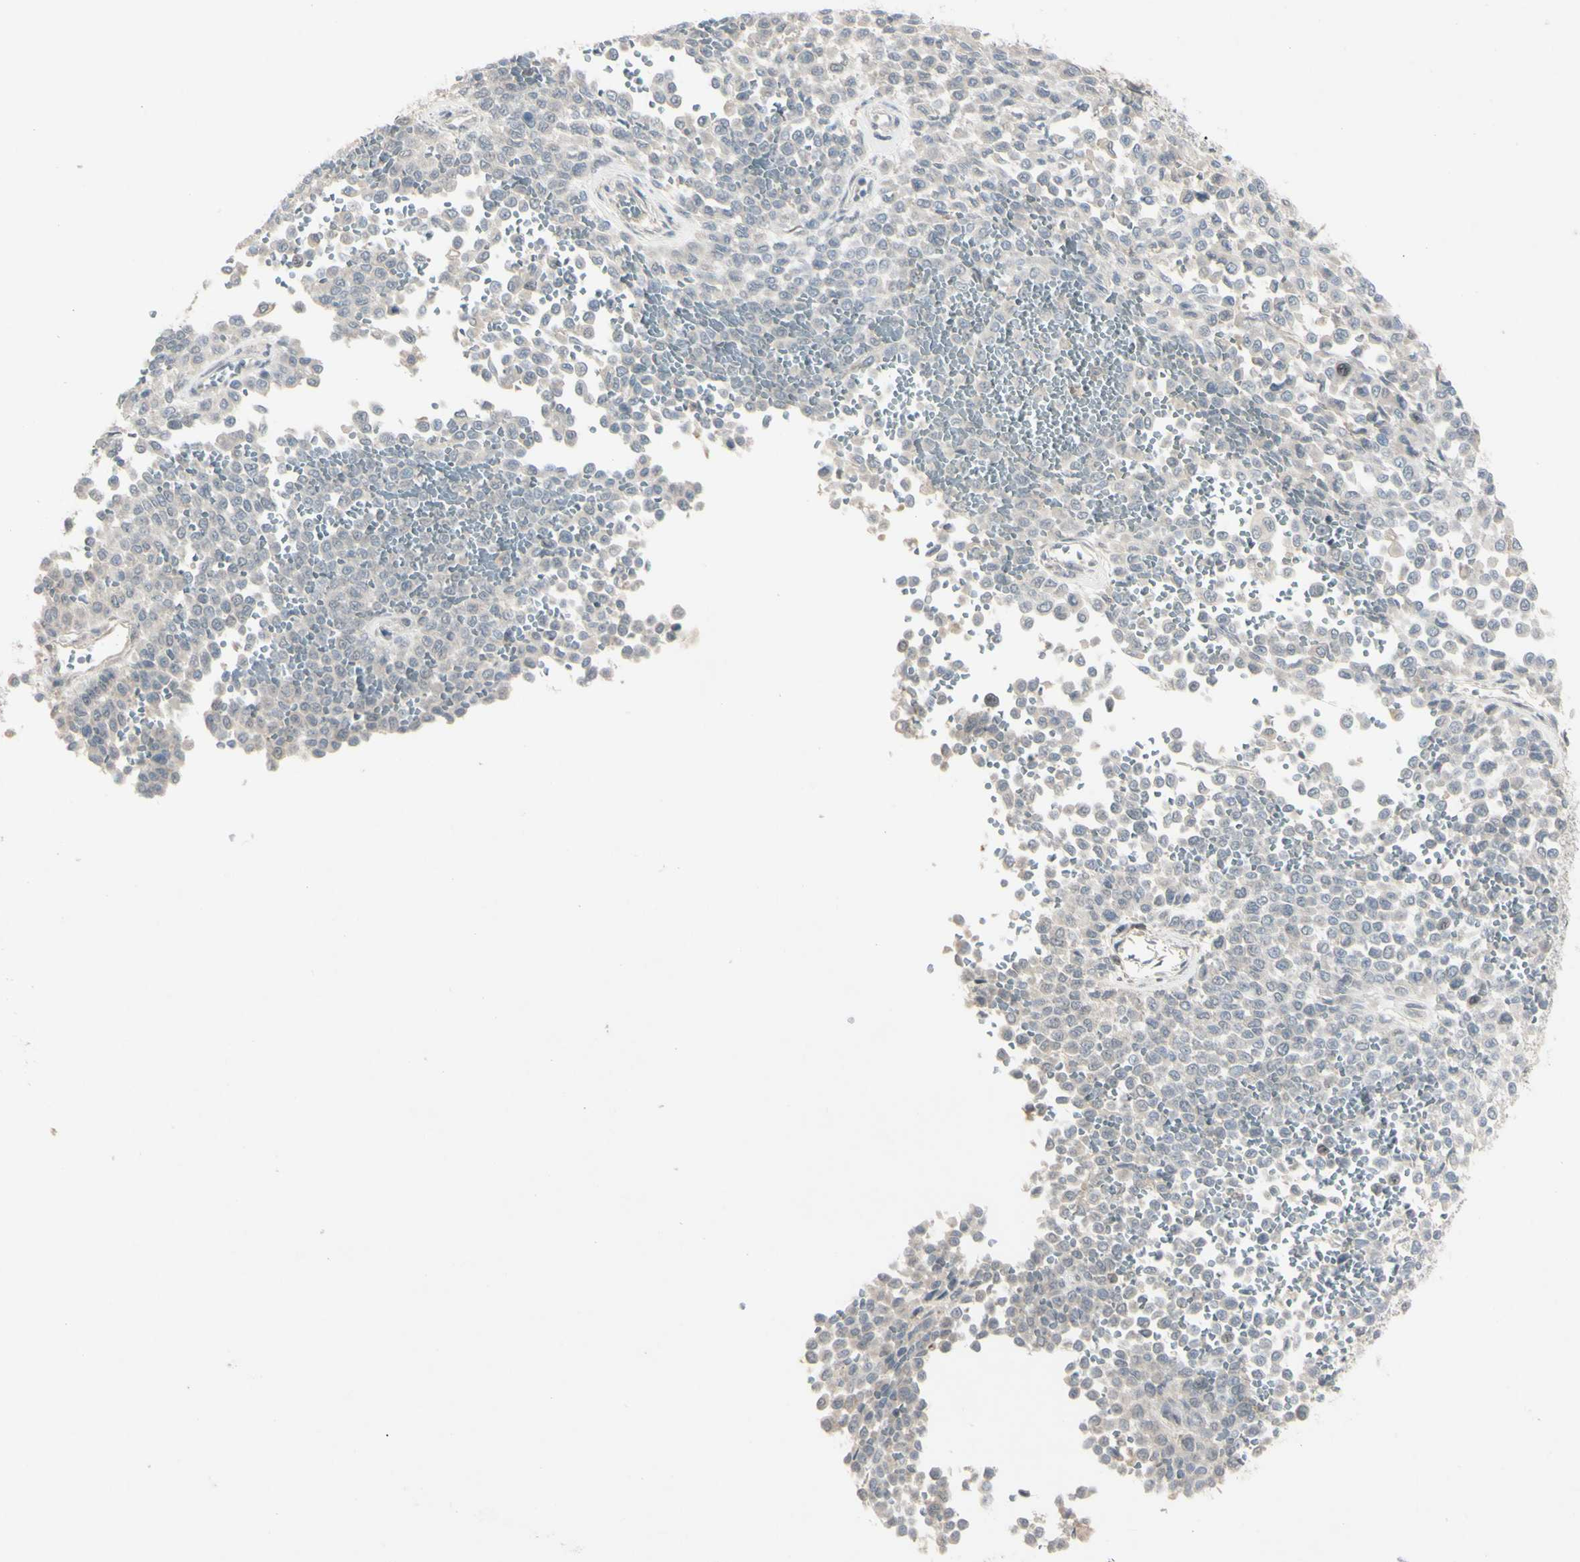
{"staining": {"intensity": "weak", "quantity": "25%-75%", "location": "cytoplasmic/membranous"}, "tissue": "melanoma", "cell_type": "Tumor cells", "image_type": "cancer", "snomed": [{"axis": "morphology", "description": "Malignant melanoma, Metastatic site"}, {"axis": "topography", "description": "Pancreas"}], "caption": "A photomicrograph of malignant melanoma (metastatic site) stained for a protein exhibits weak cytoplasmic/membranous brown staining in tumor cells.", "gene": "PIAS4", "patient": {"sex": "female", "age": 30}}